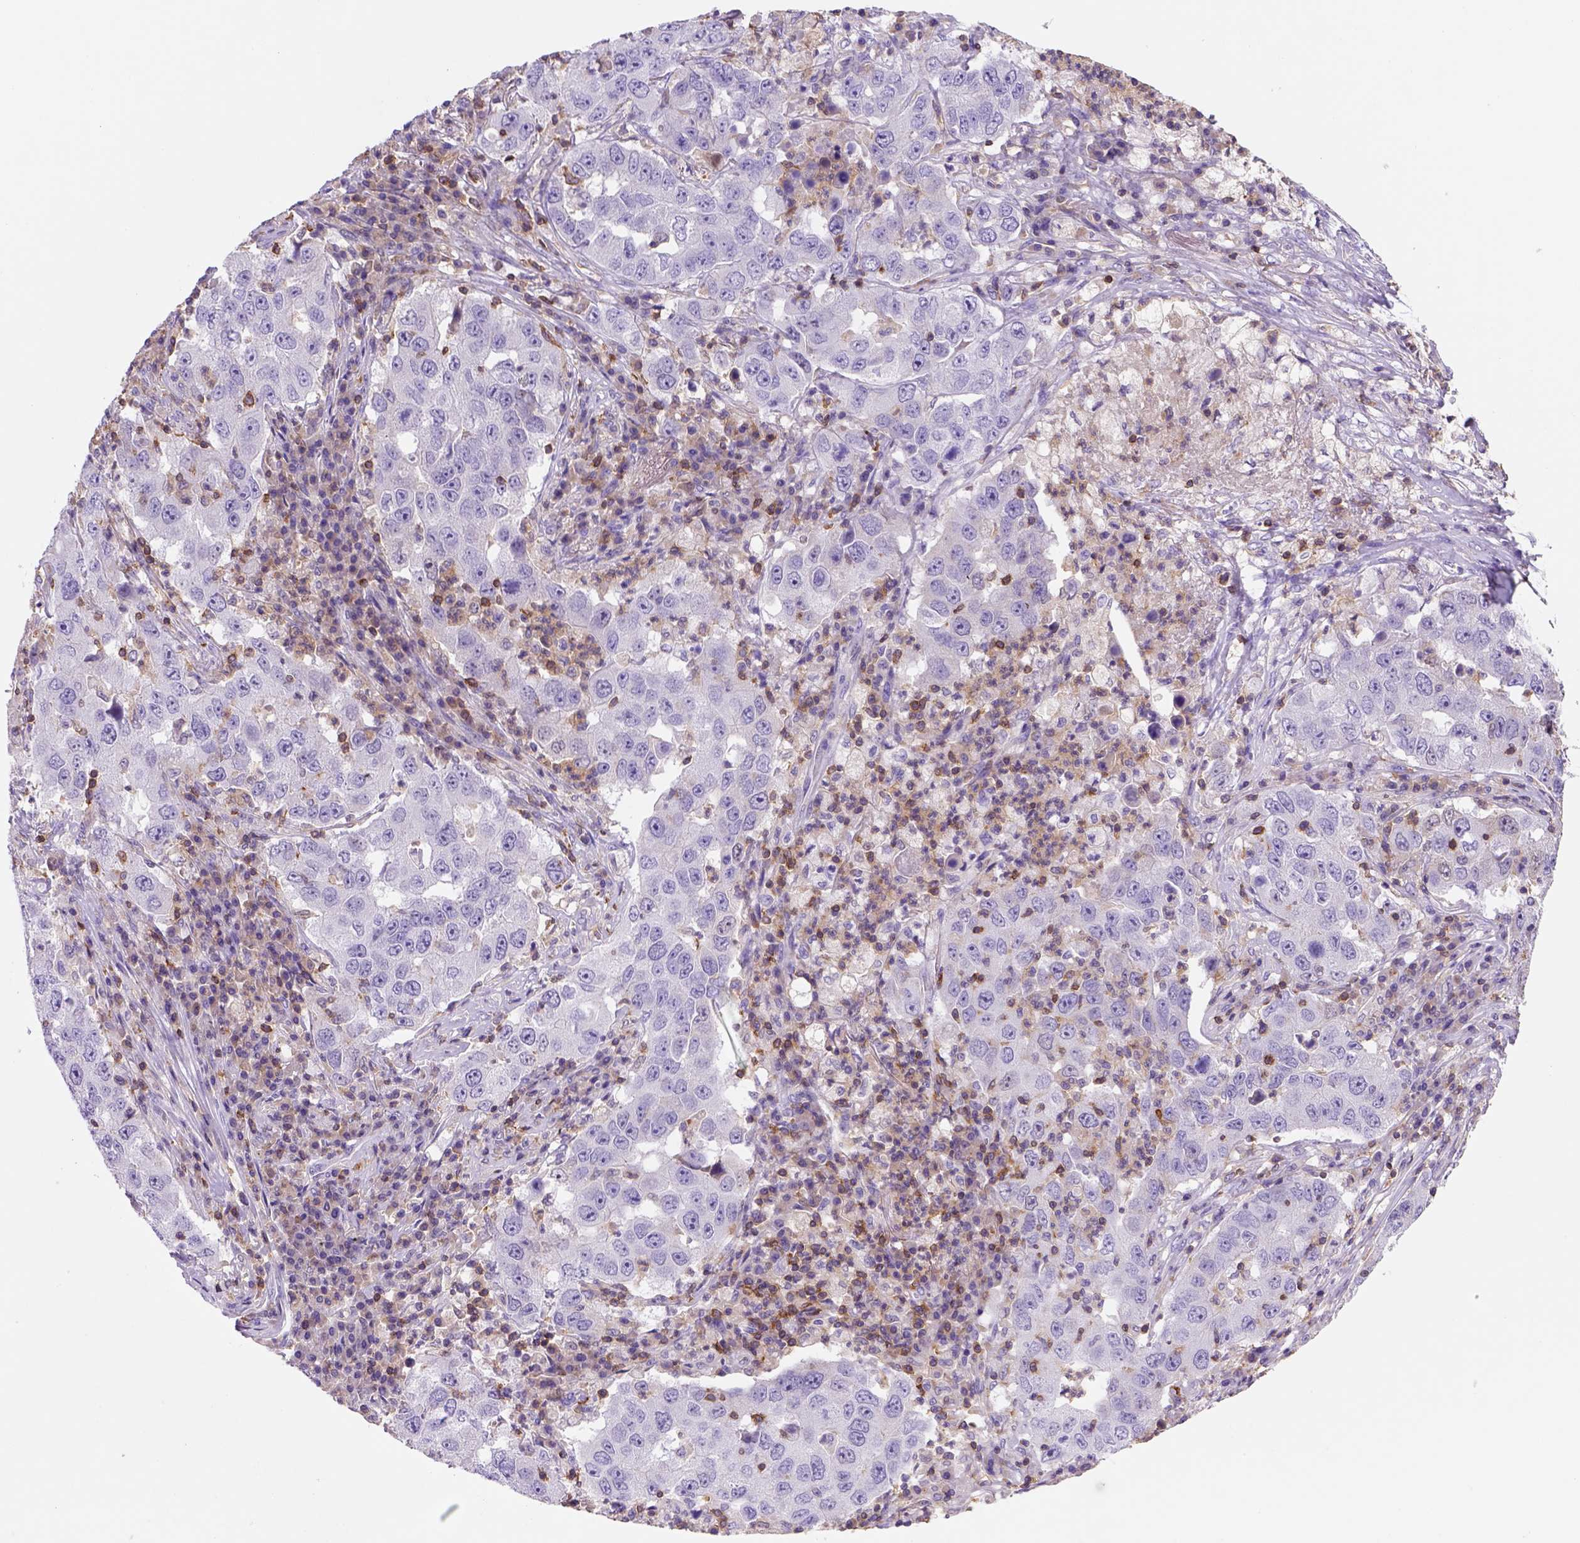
{"staining": {"intensity": "negative", "quantity": "none", "location": "none"}, "tissue": "lung cancer", "cell_type": "Tumor cells", "image_type": "cancer", "snomed": [{"axis": "morphology", "description": "Adenocarcinoma, NOS"}, {"axis": "topography", "description": "Lung"}], "caption": "Immunohistochemical staining of human adenocarcinoma (lung) displays no significant expression in tumor cells. (Stains: DAB IHC with hematoxylin counter stain, Microscopy: brightfield microscopy at high magnification).", "gene": "INPP5D", "patient": {"sex": "male", "age": 73}}